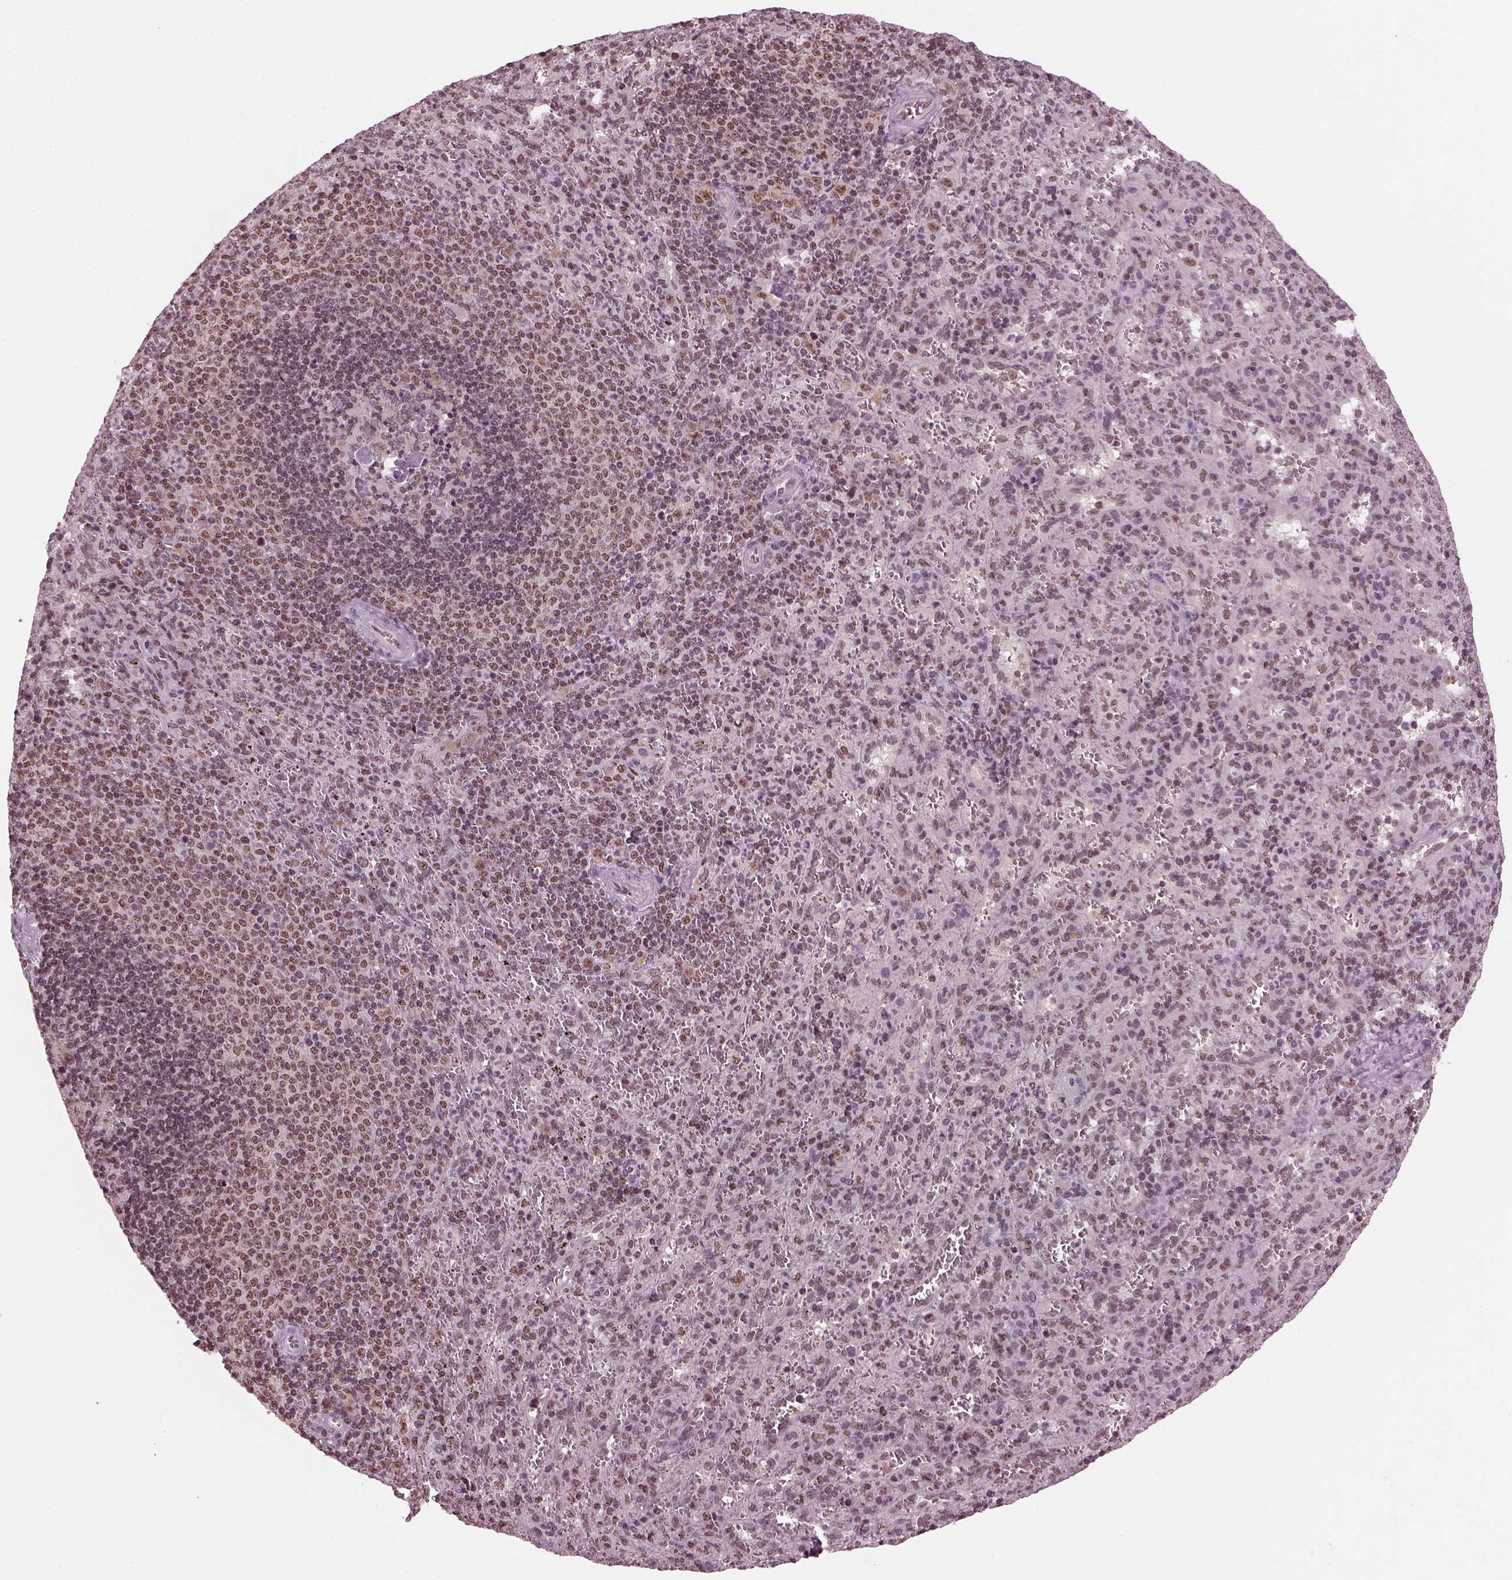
{"staining": {"intensity": "negative", "quantity": "none", "location": "none"}, "tissue": "spleen", "cell_type": "Cells in red pulp", "image_type": "normal", "snomed": [{"axis": "morphology", "description": "Normal tissue, NOS"}, {"axis": "topography", "description": "Spleen"}], "caption": "This micrograph is of benign spleen stained with immunohistochemistry to label a protein in brown with the nuclei are counter-stained blue. There is no staining in cells in red pulp.", "gene": "RUVBL2", "patient": {"sex": "male", "age": 57}}